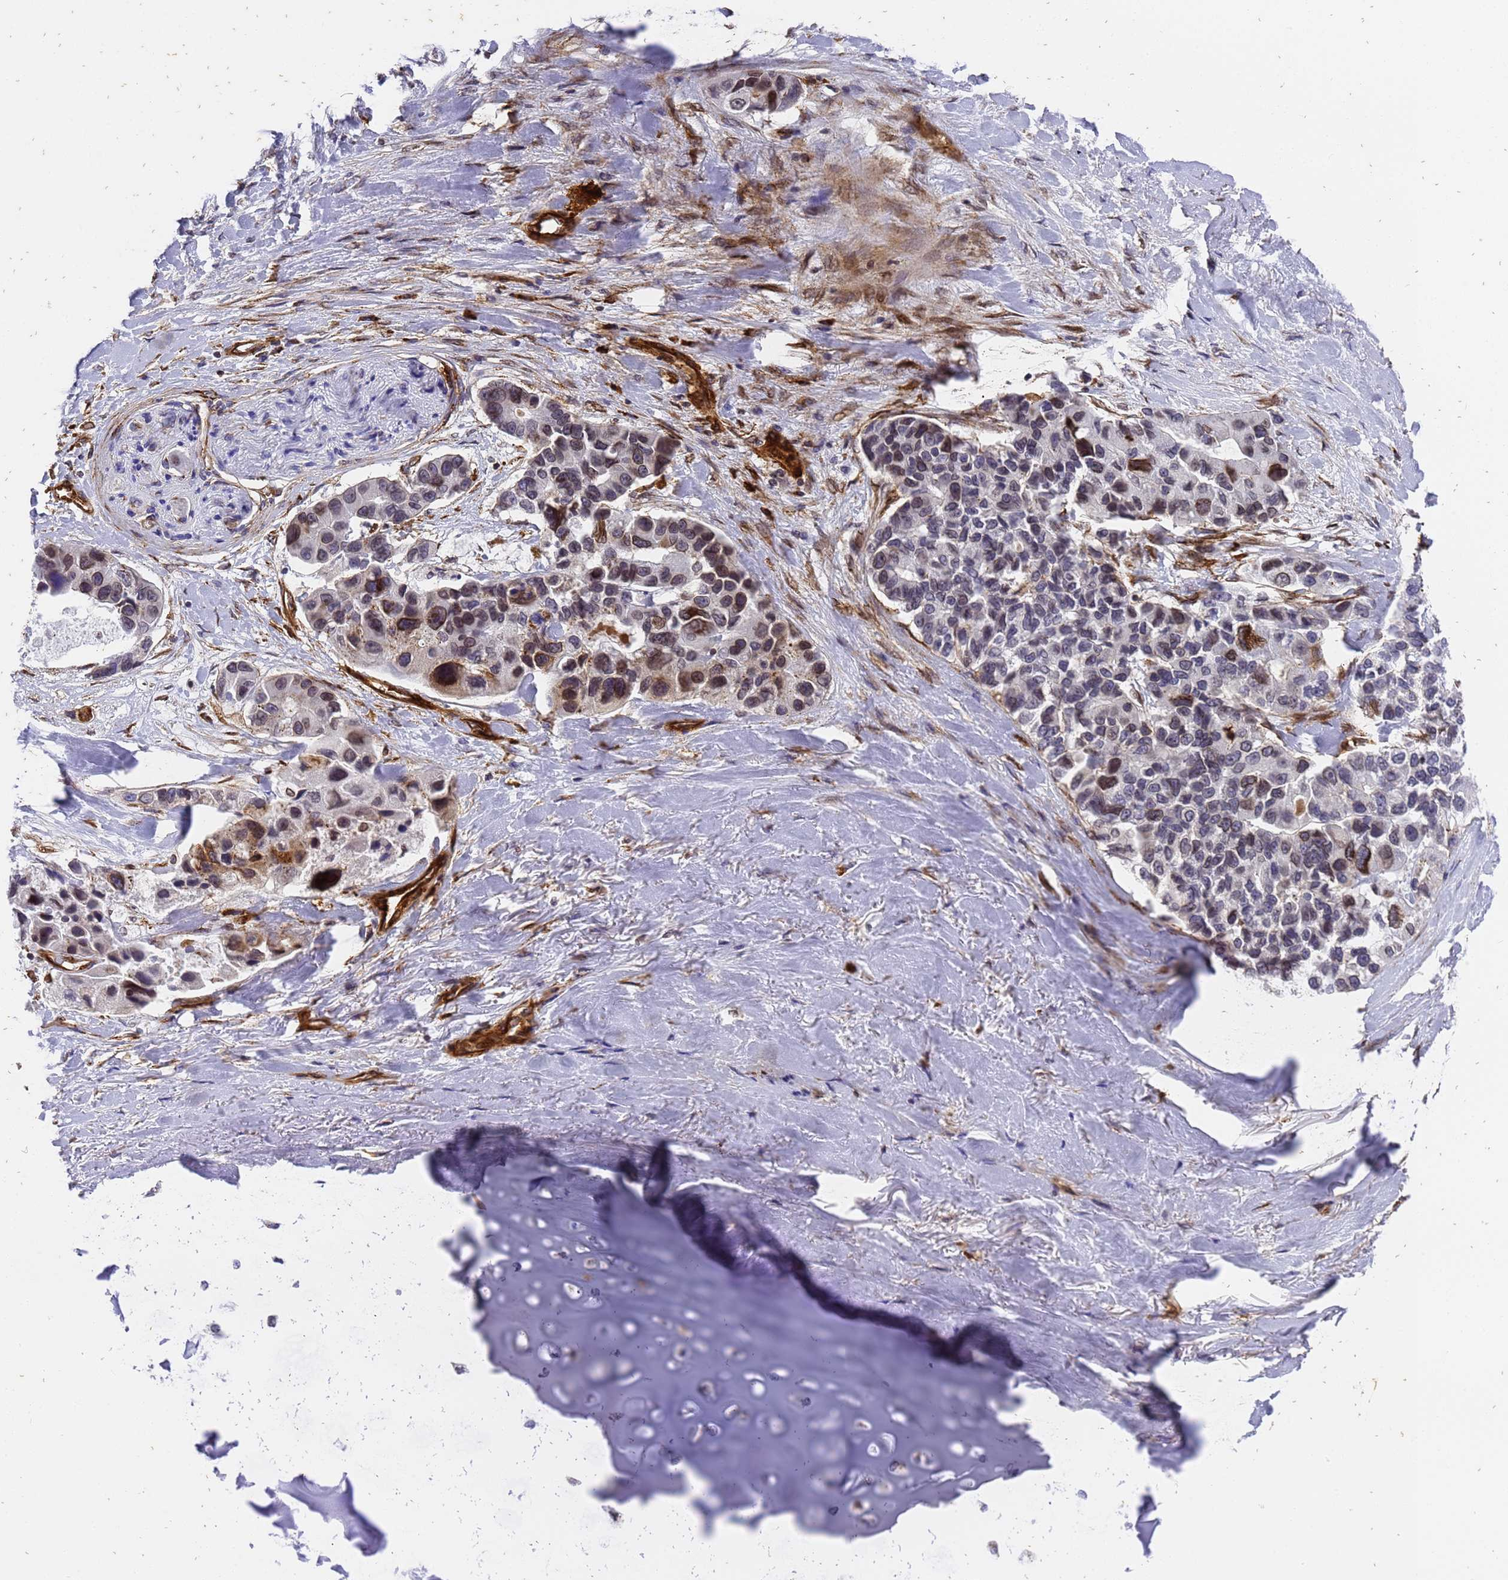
{"staining": {"intensity": "moderate", "quantity": "<25%", "location": "cytoplasmic/membranous,nuclear"}, "tissue": "lung cancer", "cell_type": "Tumor cells", "image_type": "cancer", "snomed": [{"axis": "morphology", "description": "Adenocarcinoma, NOS"}, {"axis": "topography", "description": "Lung"}], "caption": "Immunohistochemistry (IHC) of human adenocarcinoma (lung) reveals low levels of moderate cytoplasmic/membranous and nuclear expression in about <25% of tumor cells.", "gene": "IGFBP7", "patient": {"sex": "female", "age": 54}}